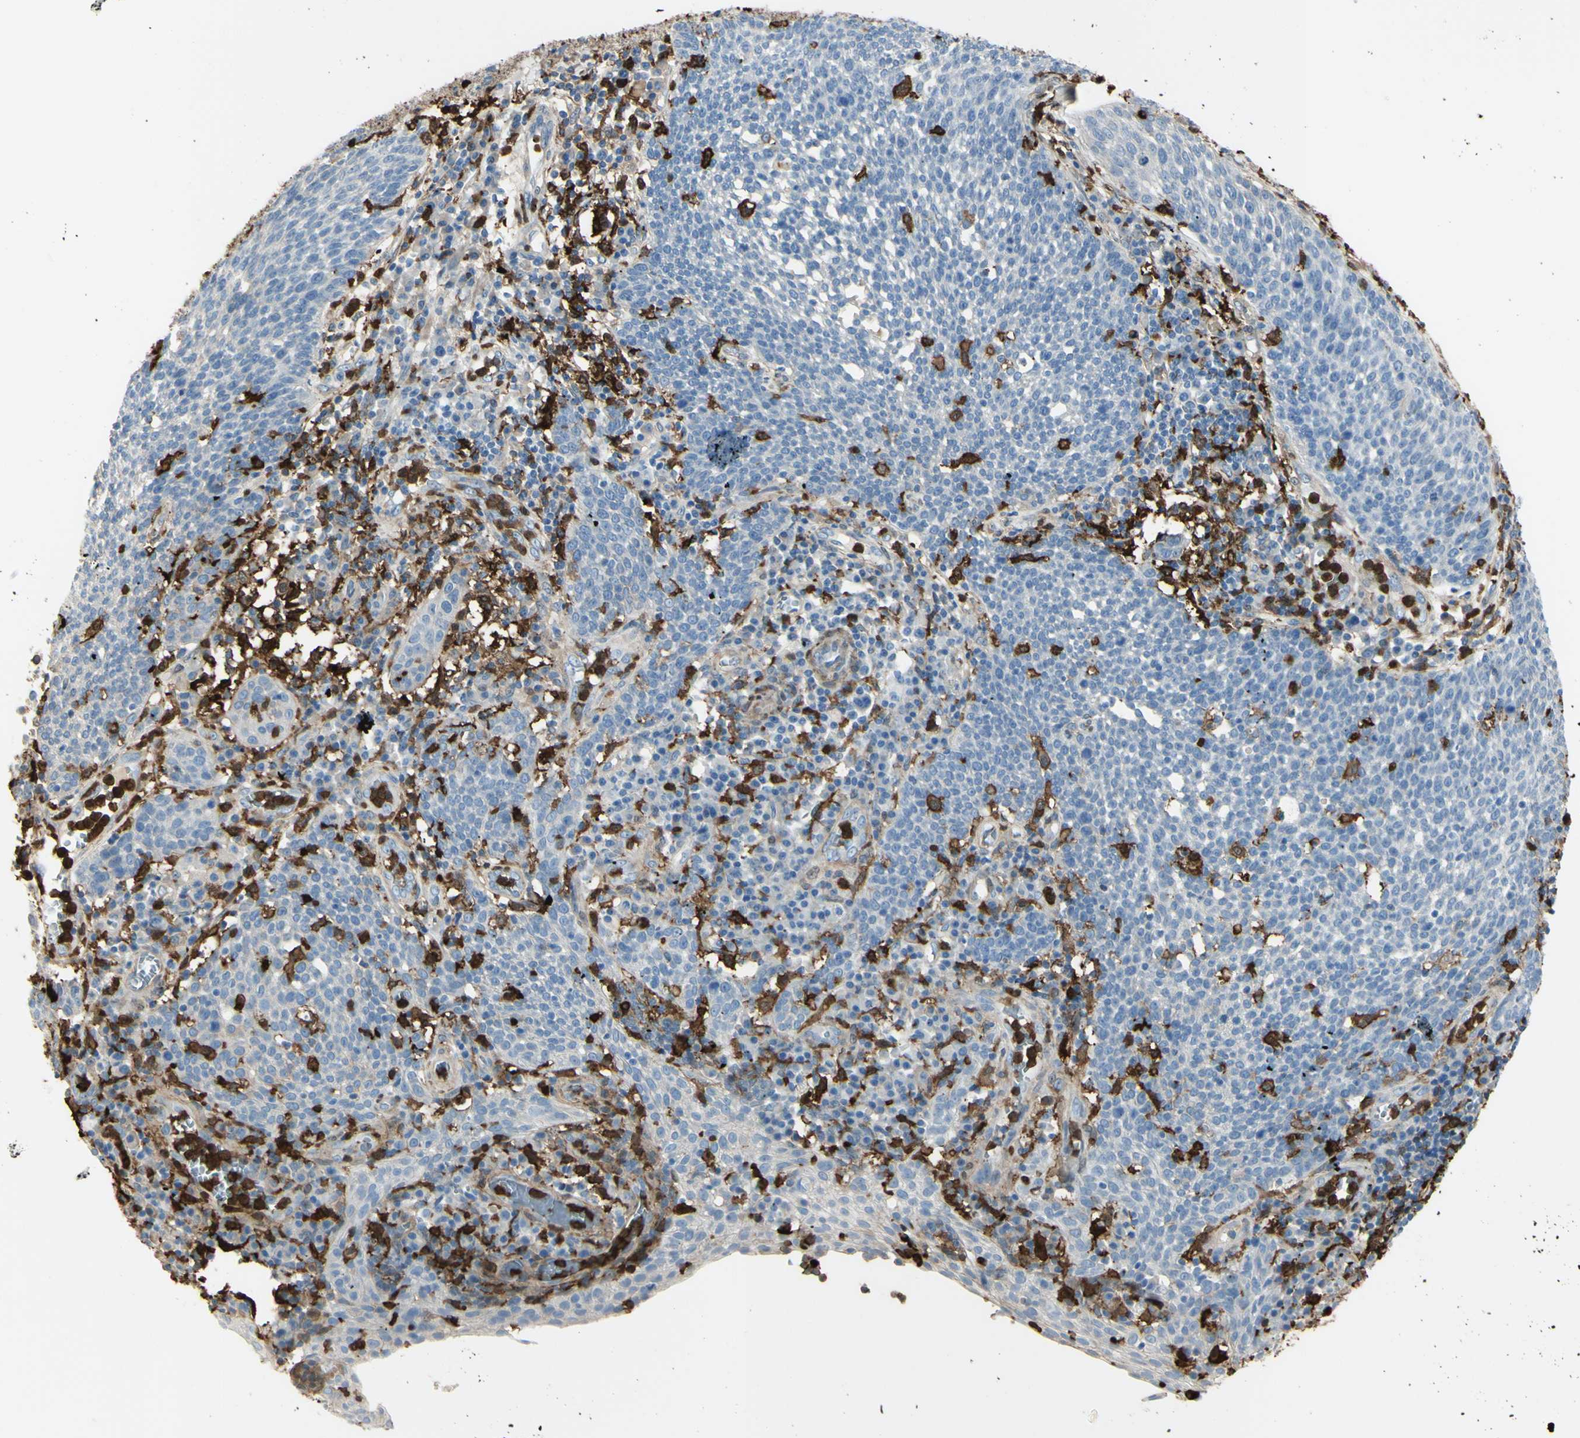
{"staining": {"intensity": "weak", "quantity": "25%-75%", "location": "cytoplasmic/membranous"}, "tissue": "cervical cancer", "cell_type": "Tumor cells", "image_type": "cancer", "snomed": [{"axis": "morphology", "description": "Squamous cell carcinoma, NOS"}, {"axis": "topography", "description": "Cervix"}], "caption": "Brown immunohistochemical staining in human cervical cancer (squamous cell carcinoma) shows weak cytoplasmic/membranous staining in about 25%-75% of tumor cells.", "gene": "GSN", "patient": {"sex": "female", "age": 34}}